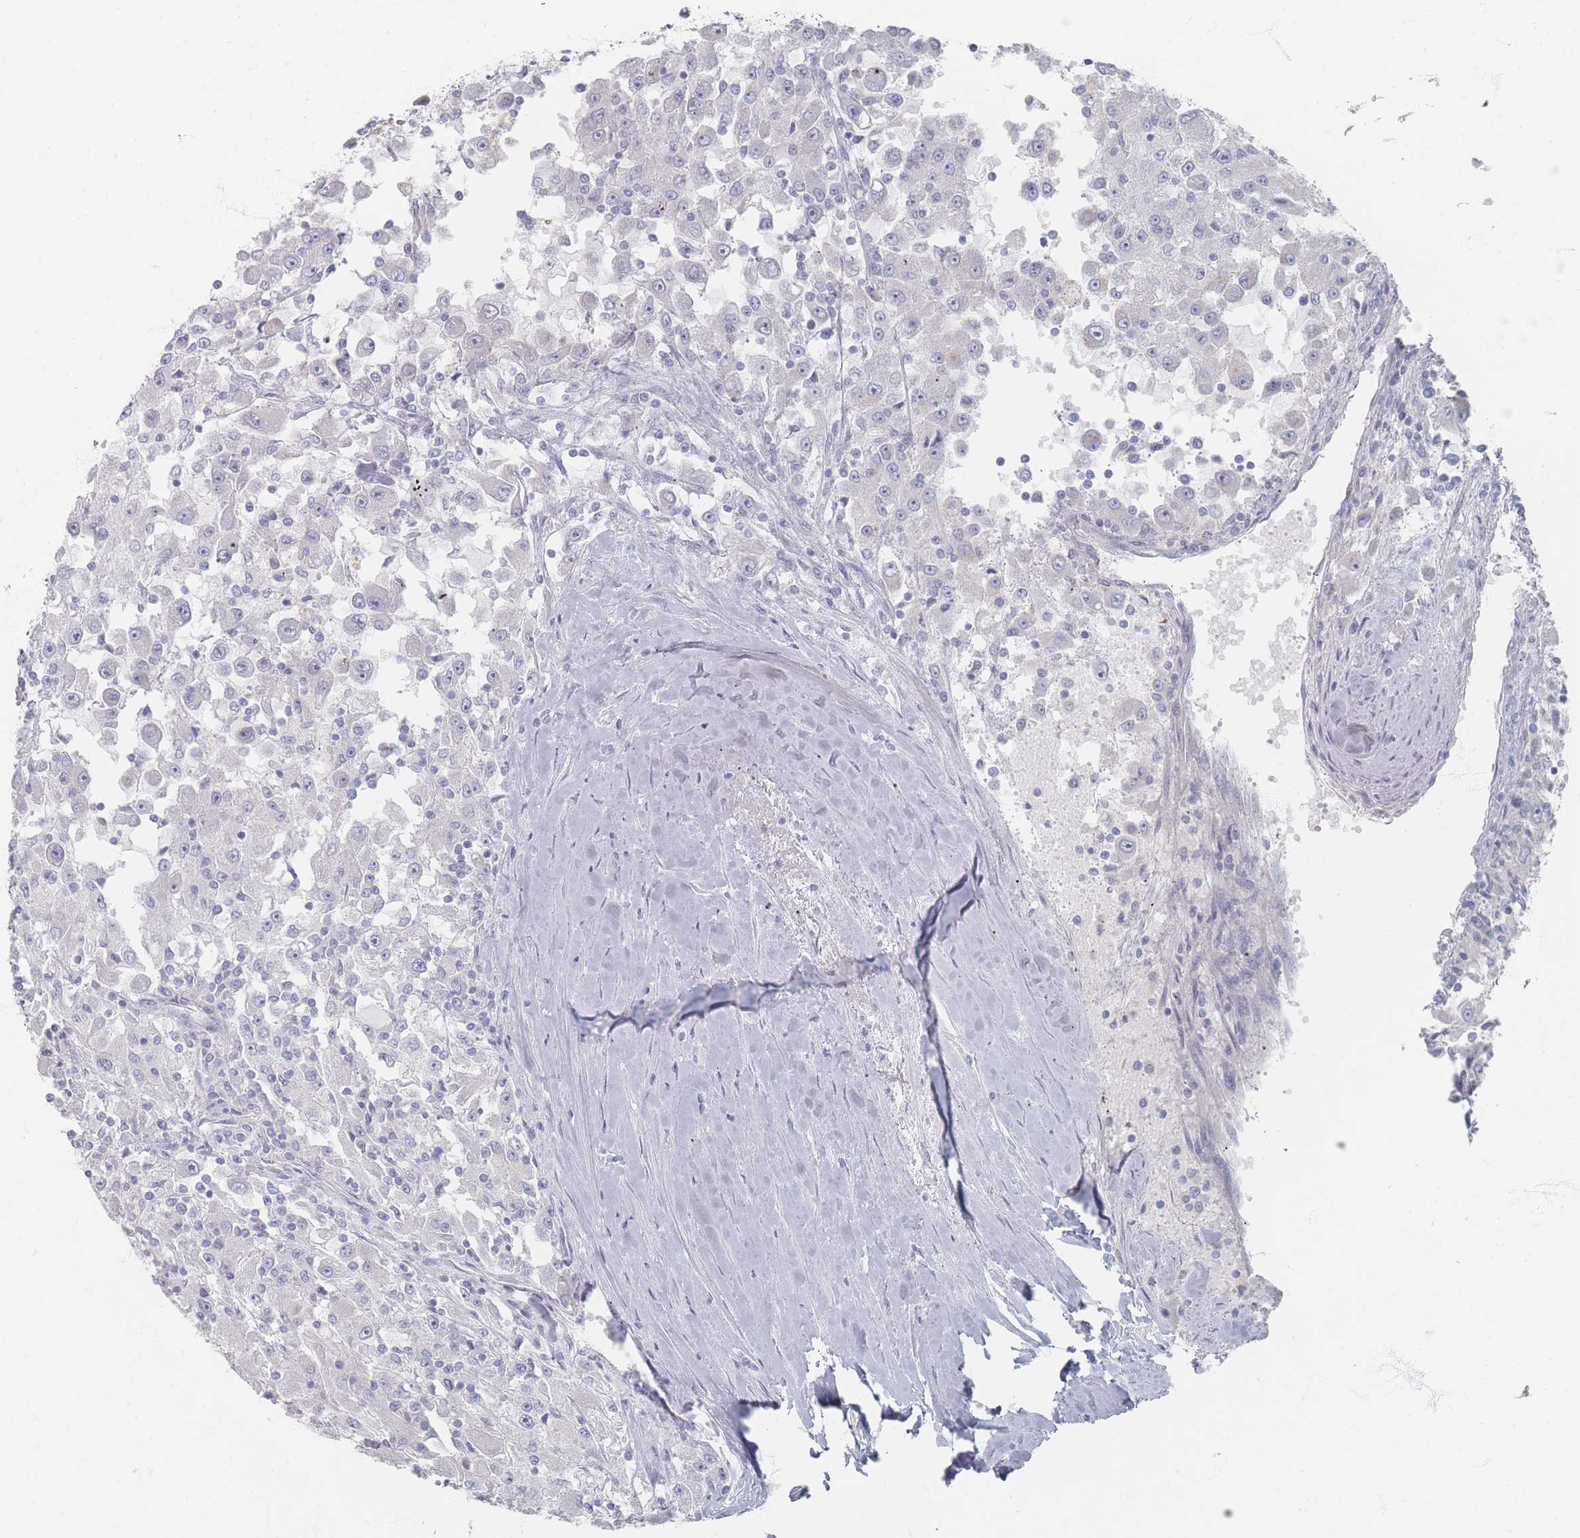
{"staining": {"intensity": "negative", "quantity": "none", "location": "none"}, "tissue": "renal cancer", "cell_type": "Tumor cells", "image_type": "cancer", "snomed": [{"axis": "morphology", "description": "Adenocarcinoma, NOS"}, {"axis": "topography", "description": "Kidney"}], "caption": "Immunohistochemistry (IHC) micrograph of human renal cancer stained for a protein (brown), which displays no positivity in tumor cells.", "gene": "CD37", "patient": {"sex": "female", "age": 67}}